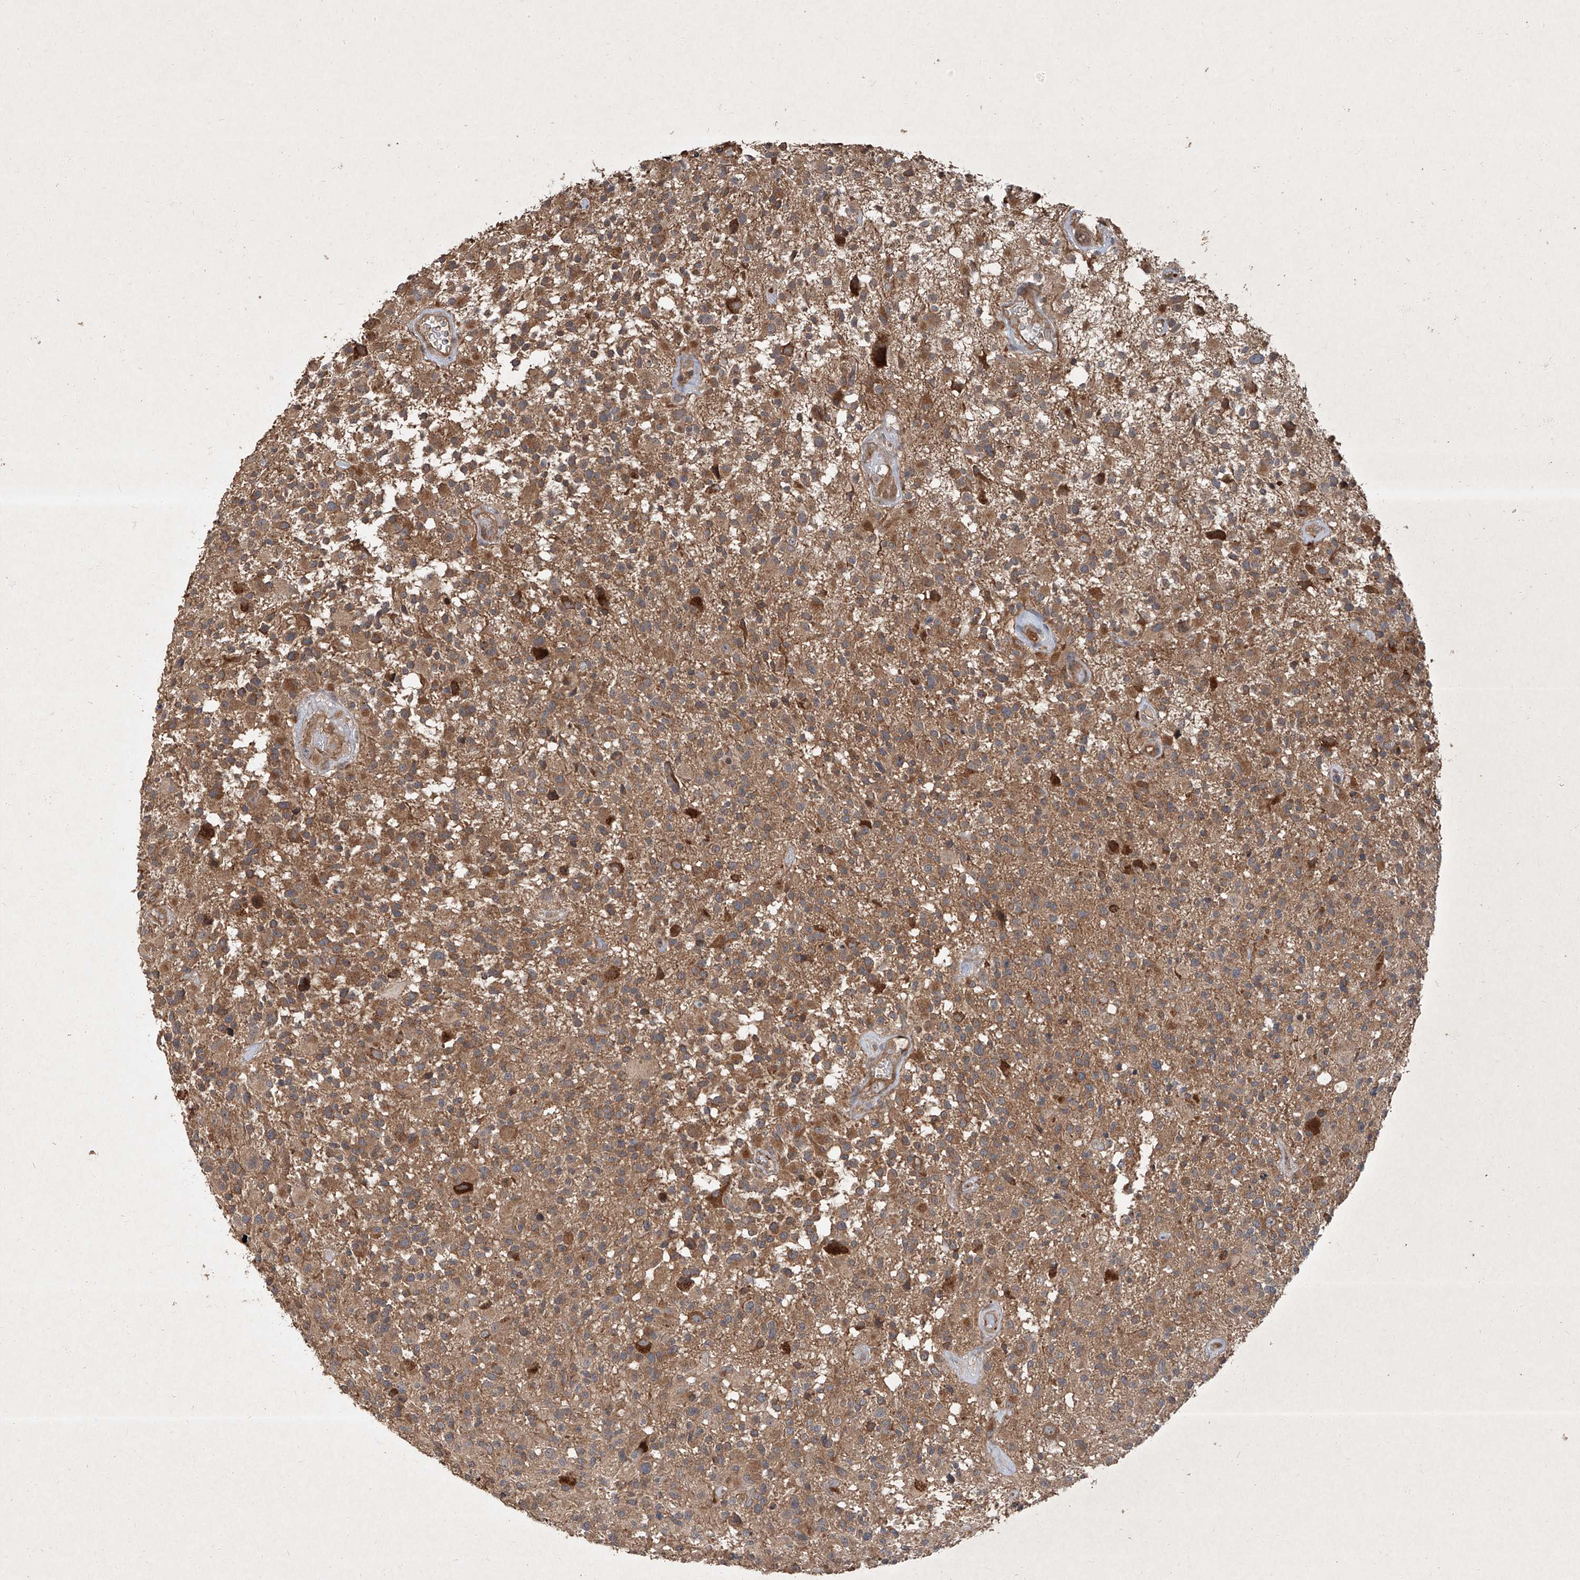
{"staining": {"intensity": "moderate", "quantity": ">75%", "location": "cytoplasmic/membranous"}, "tissue": "glioma", "cell_type": "Tumor cells", "image_type": "cancer", "snomed": [{"axis": "morphology", "description": "Glioma, malignant, High grade"}, {"axis": "morphology", "description": "Glioblastoma, NOS"}, {"axis": "topography", "description": "Brain"}], "caption": "Immunohistochemistry of human glioblastoma demonstrates medium levels of moderate cytoplasmic/membranous expression in approximately >75% of tumor cells.", "gene": "CCN1", "patient": {"sex": "male", "age": 60}}